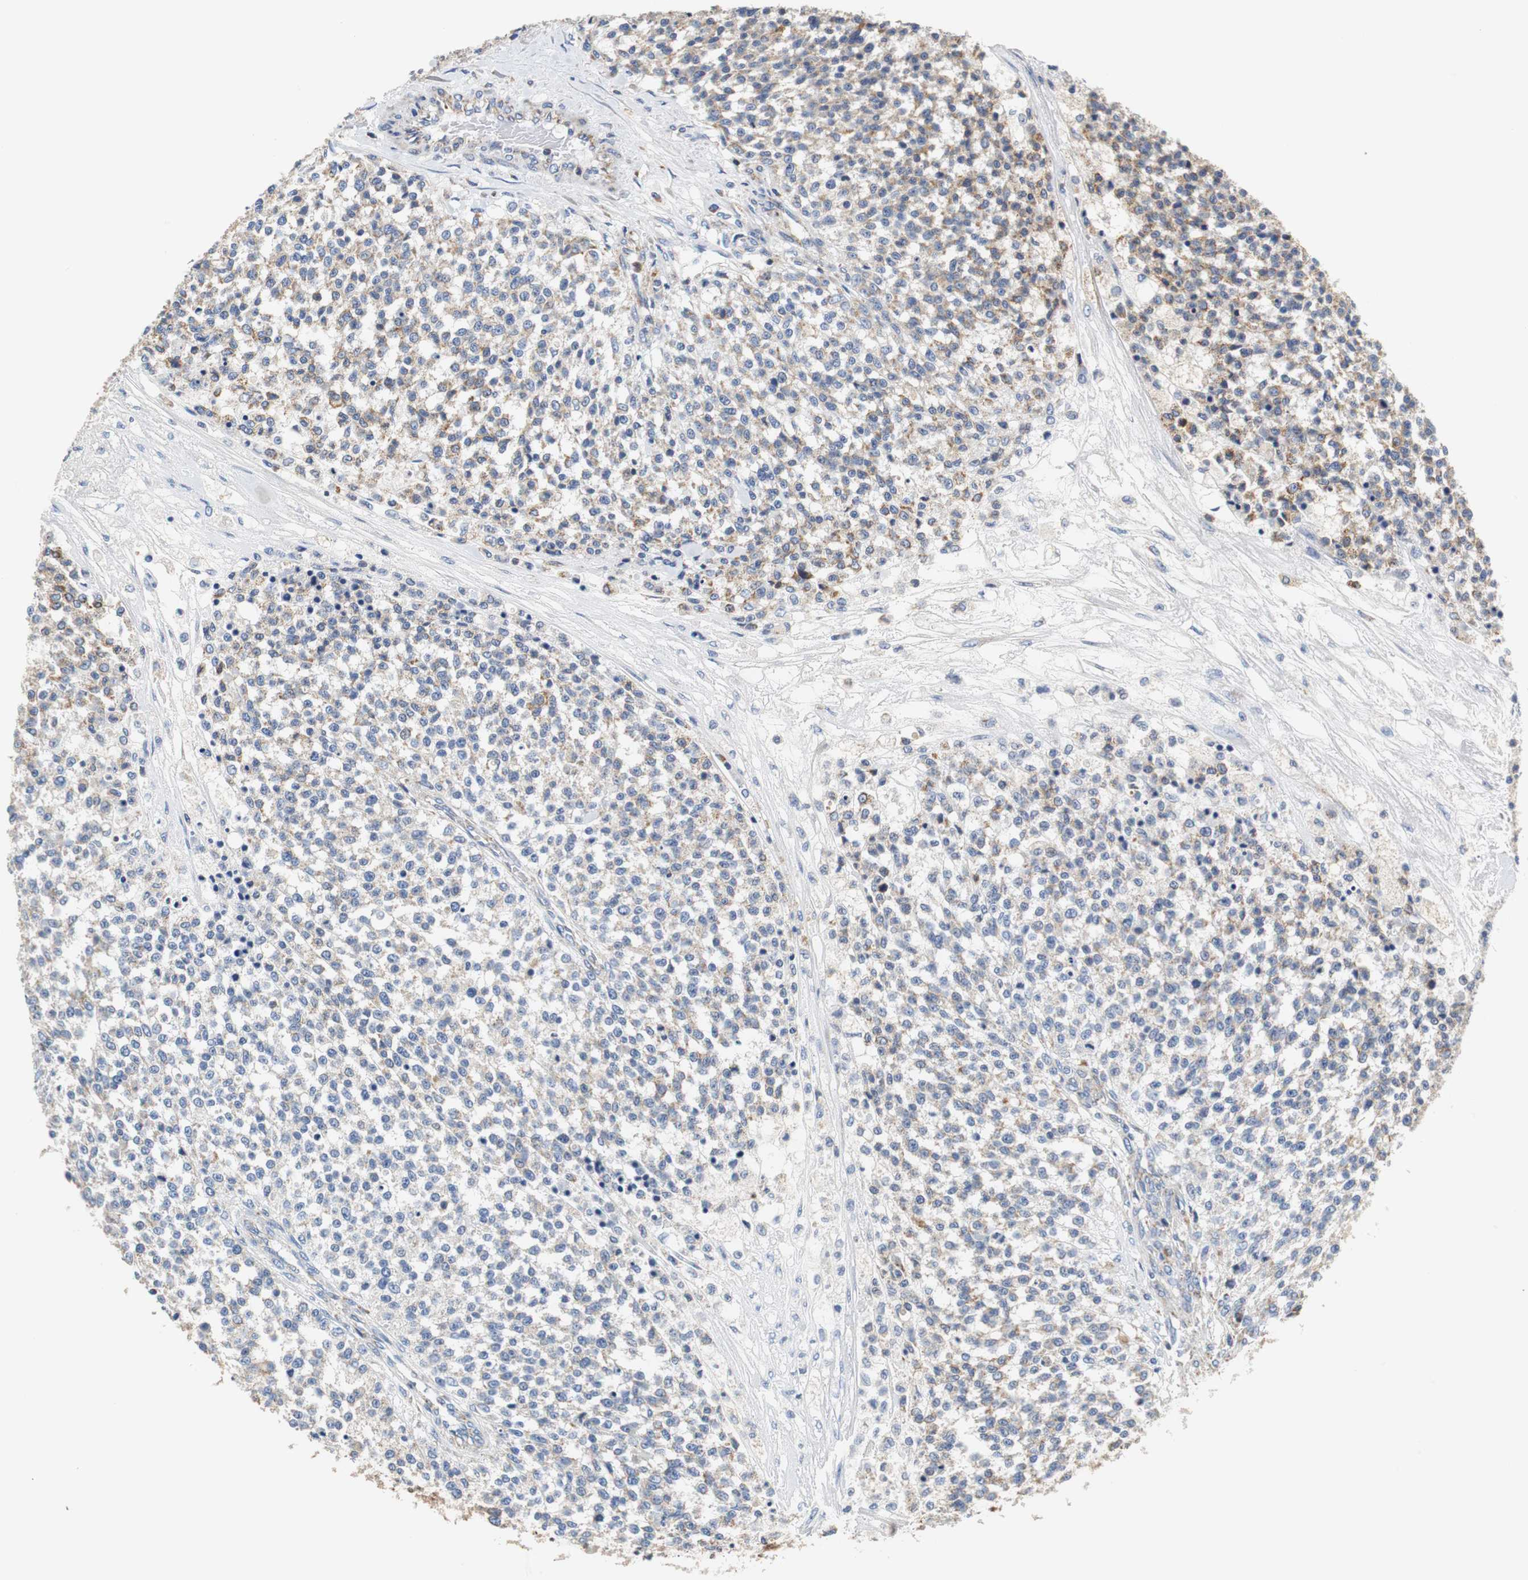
{"staining": {"intensity": "moderate", "quantity": "<25%", "location": "cytoplasmic/membranous"}, "tissue": "testis cancer", "cell_type": "Tumor cells", "image_type": "cancer", "snomed": [{"axis": "morphology", "description": "Seminoma, NOS"}, {"axis": "topography", "description": "Testis"}], "caption": "Testis cancer stained with immunohistochemistry displays moderate cytoplasmic/membranous expression in approximately <25% of tumor cells.", "gene": "VAMP8", "patient": {"sex": "male", "age": 59}}